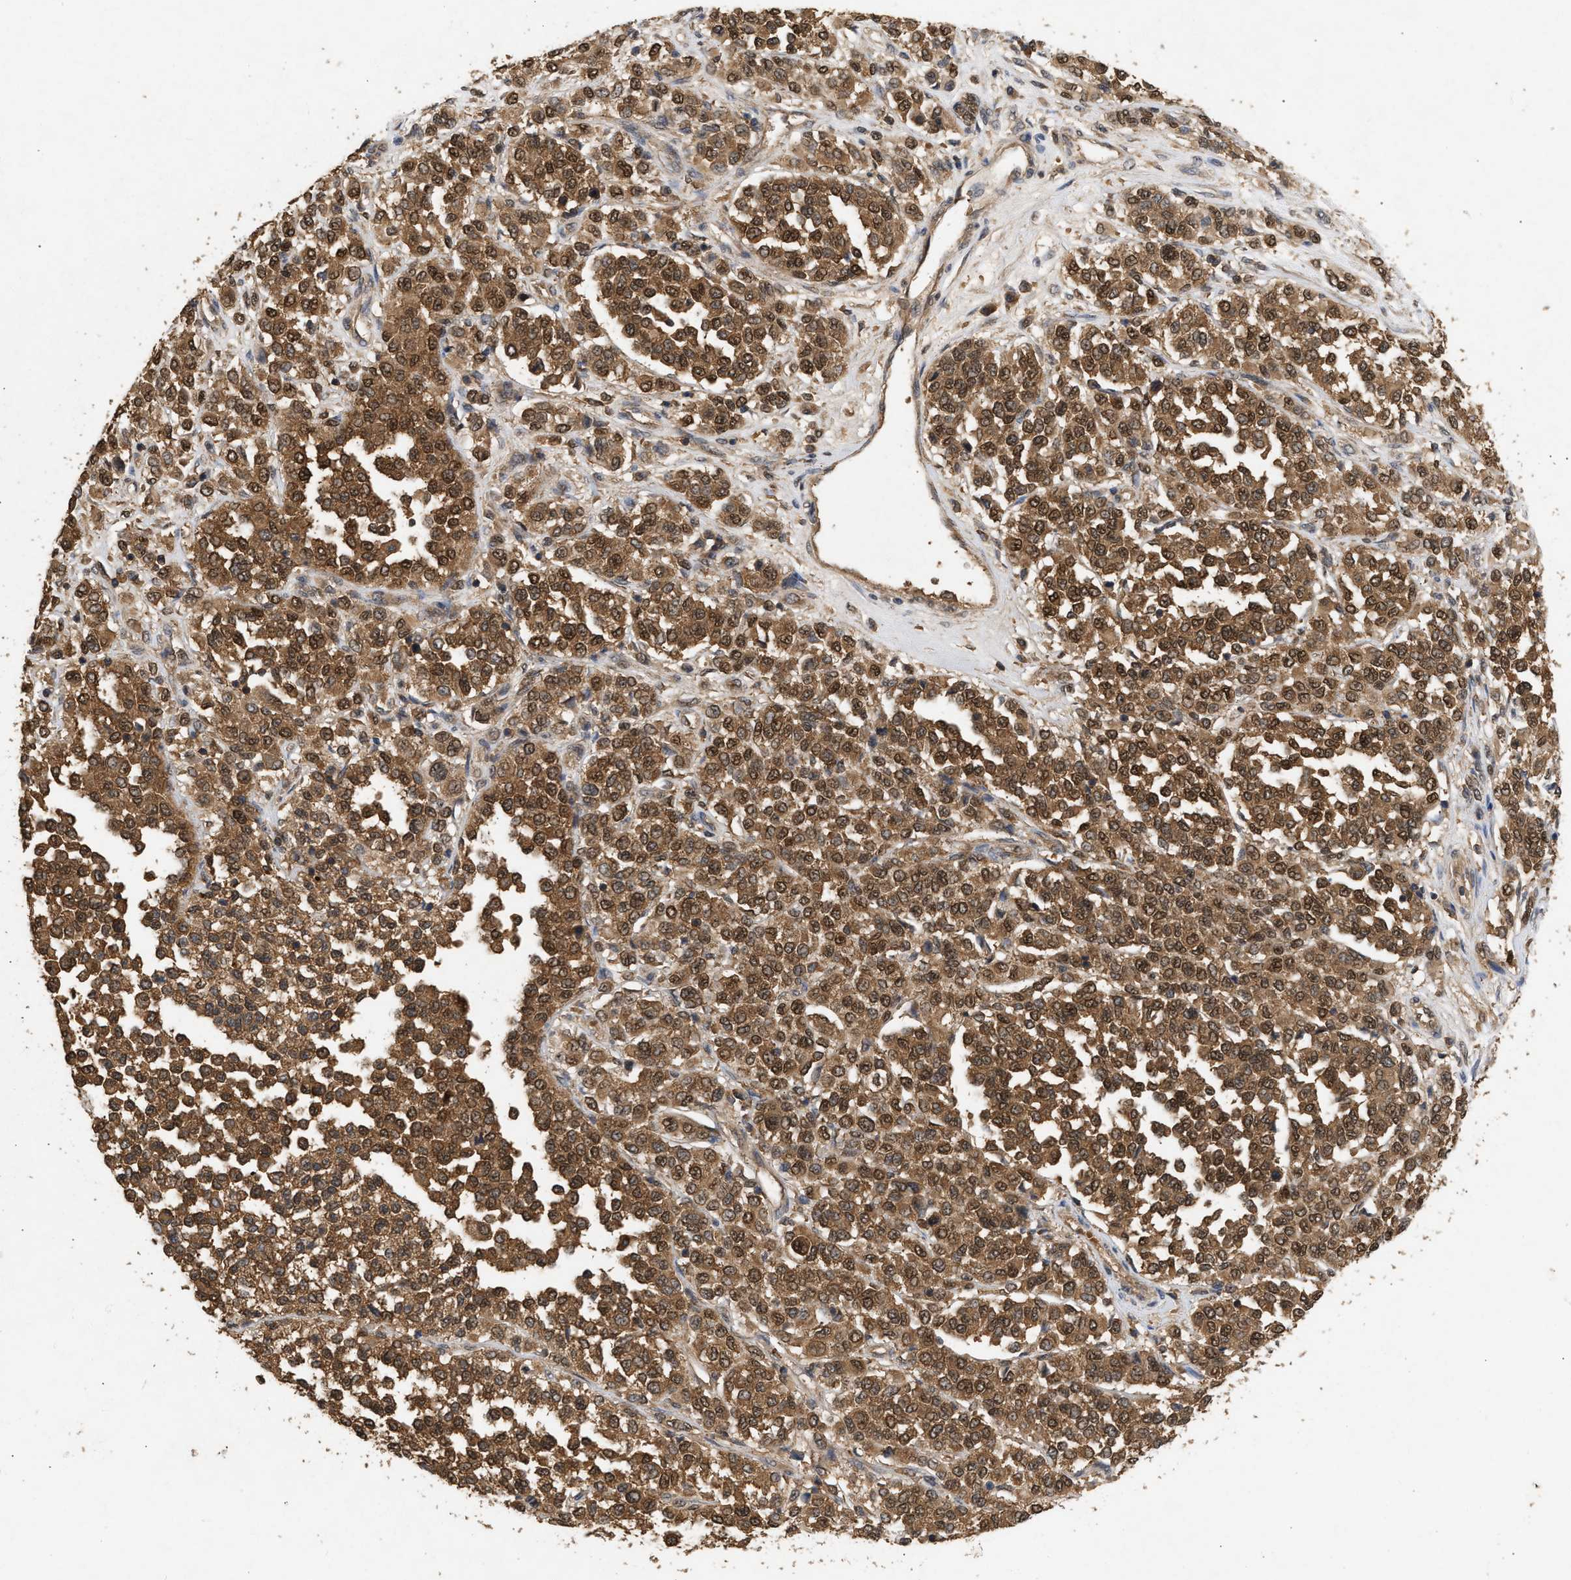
{"staining": {"intensity": "strong", "quantity": ">75%", "location": "cytoplasmic/membranous,nuclear"}, "tissue": "melanoma", "cell_type": "Tumor cells", "image_type": "cancer", "snomed": [{"axis": "morphology", "description": "Malignant melanoma, Metastatic site"}, {"axis": "topography", "description": "Pancreas"}], "caption": "A high amount of strong cytoplasmic/membranous and nuclear positivity is identified in approximately >75% of tumor cells in malignant melanoma (metastatic site) tissue. (Stains: DAB in brown, nuclei in blue, Microscopy: brightfield microscopy at high magnification).", "gene": "FITM1", "patient": {"sex": "female", "age": 30}}